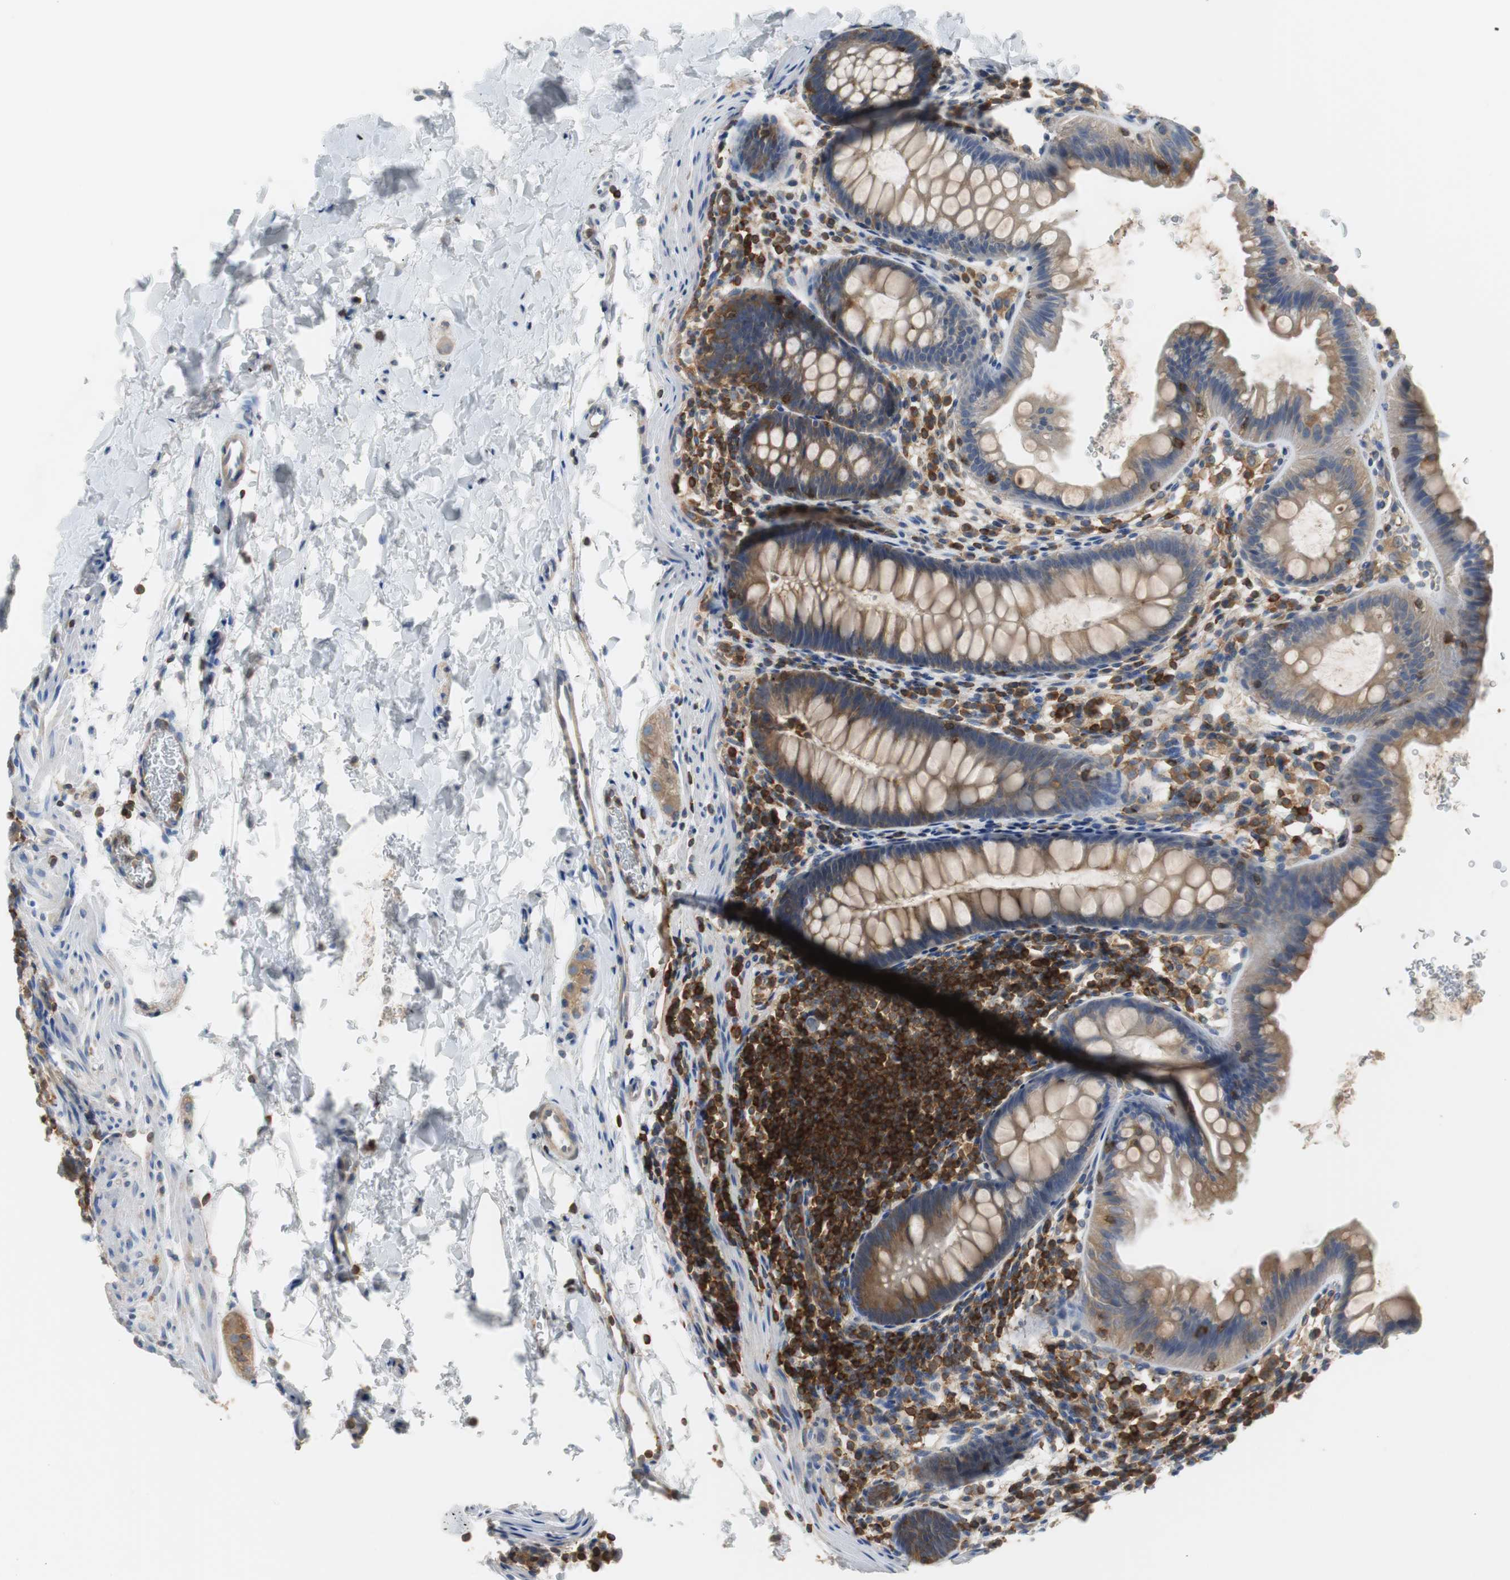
{"staining": {"intensity": "moderate", "quantity": ">75%", "location": "cytoplasmic/membranous"}, "tissue": "rectum", "cell_type": "Glandular cells", "image_type": "normal", "snomed": [{"axis": "morphology", "description": "Normal tissue, NOS"}, {"axis": "topography", "description": "Rectum"}], "caption": "Immunohistochemical staining of normal rectum demonstrates >75% levels of moderate cytoplasmic/membranous protein staining in approximately >75% of glandular cells.", "gene": "TSC22D4", "patient": {"sex": "female", "age": 24}}